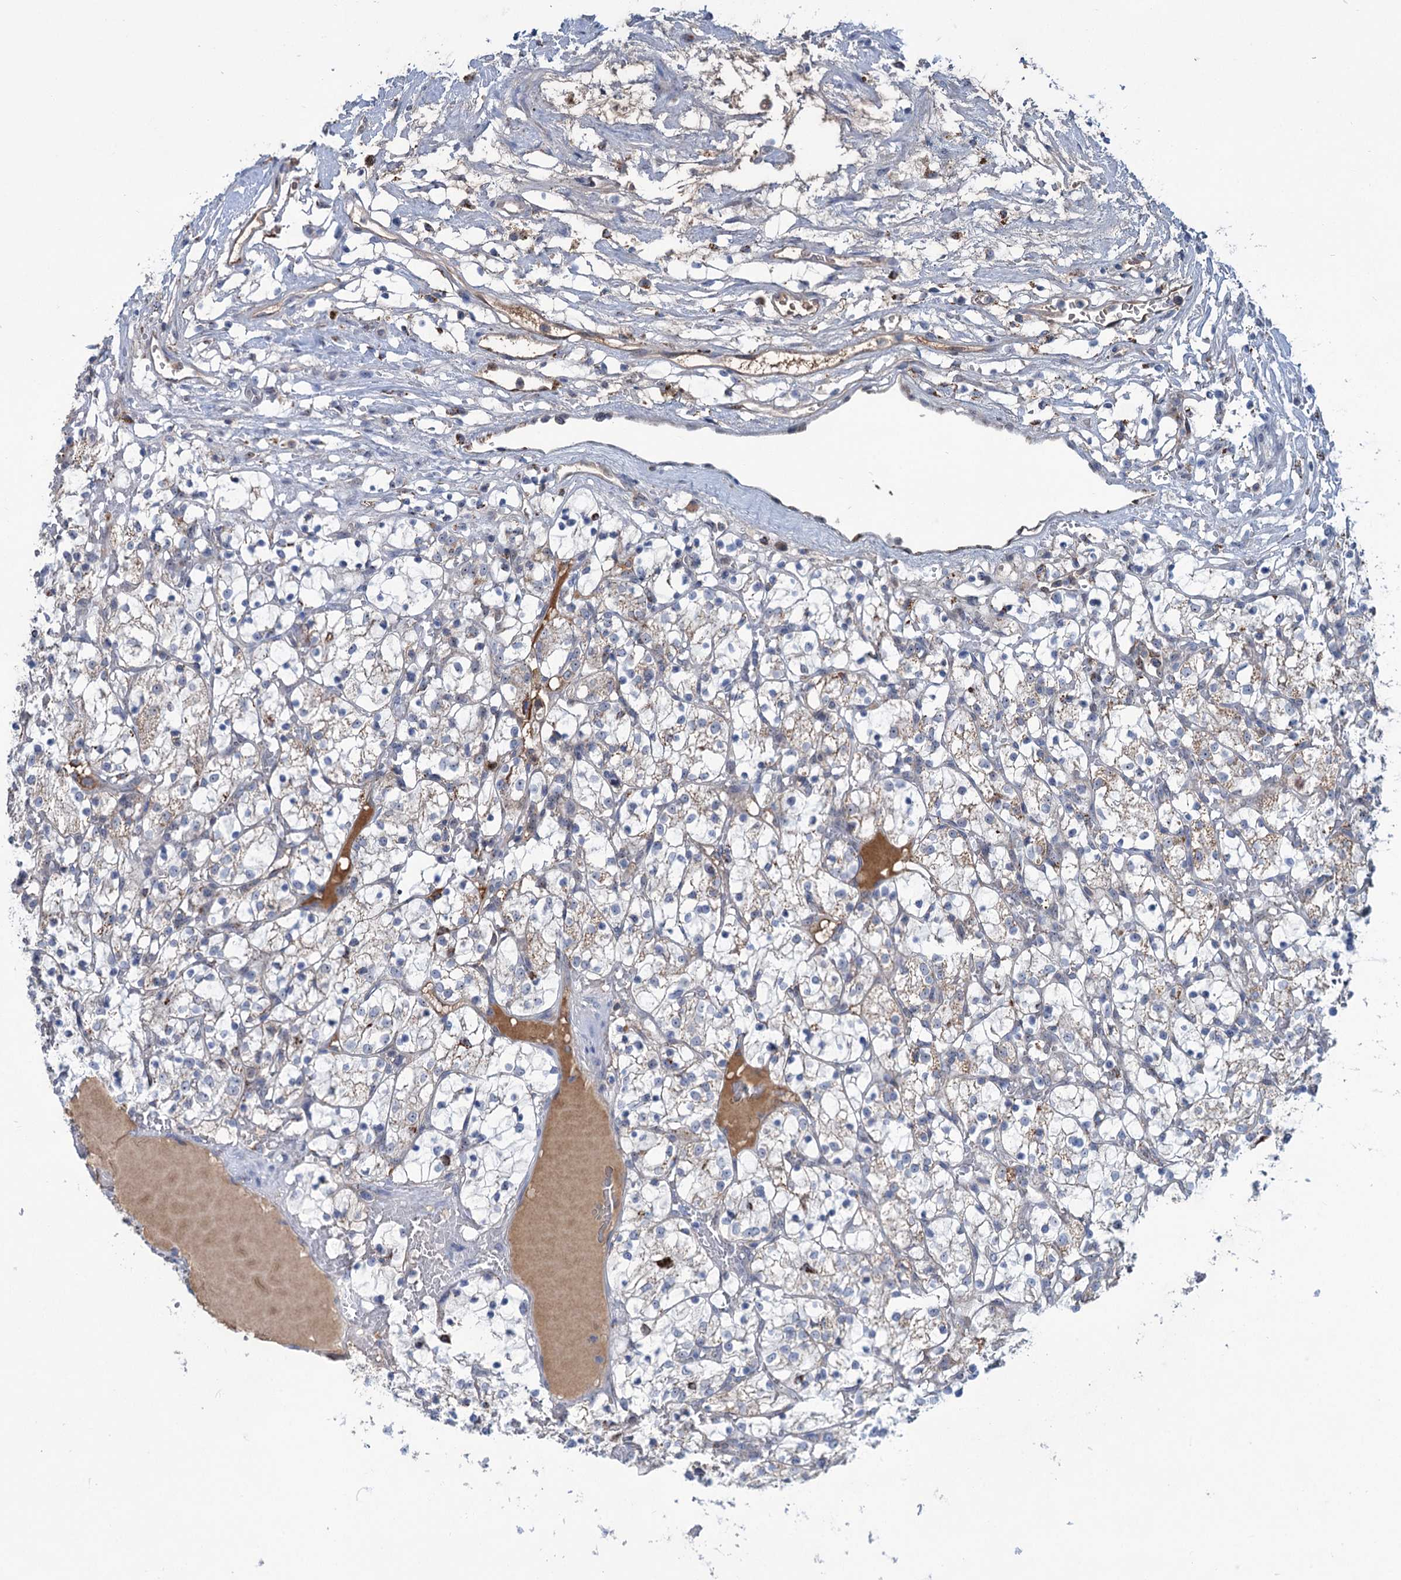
{"staining": {"intensity": "weak", "quantity": "<25%", "location": "cytoplasmic/membranous"}, "tissue": "renal cancer", "cell_type": "Tumor cells", "image_type": "cancer", "snomed": [{"axis": "morphology", "description": "Adenocarcinoma, NOS"}, {"axis": "topography", "description": "Kidney"}], "caption": "There is no significant positivity in tumor cells of renal cancer (adenocarcinoma). (DAB (3,3'-diaminobenzidine) immunohistochemistry visualized using brightfield microscopy, high magnification).", "gene": "LPIN1", "patient": {"sex": "female", "age": 69}}